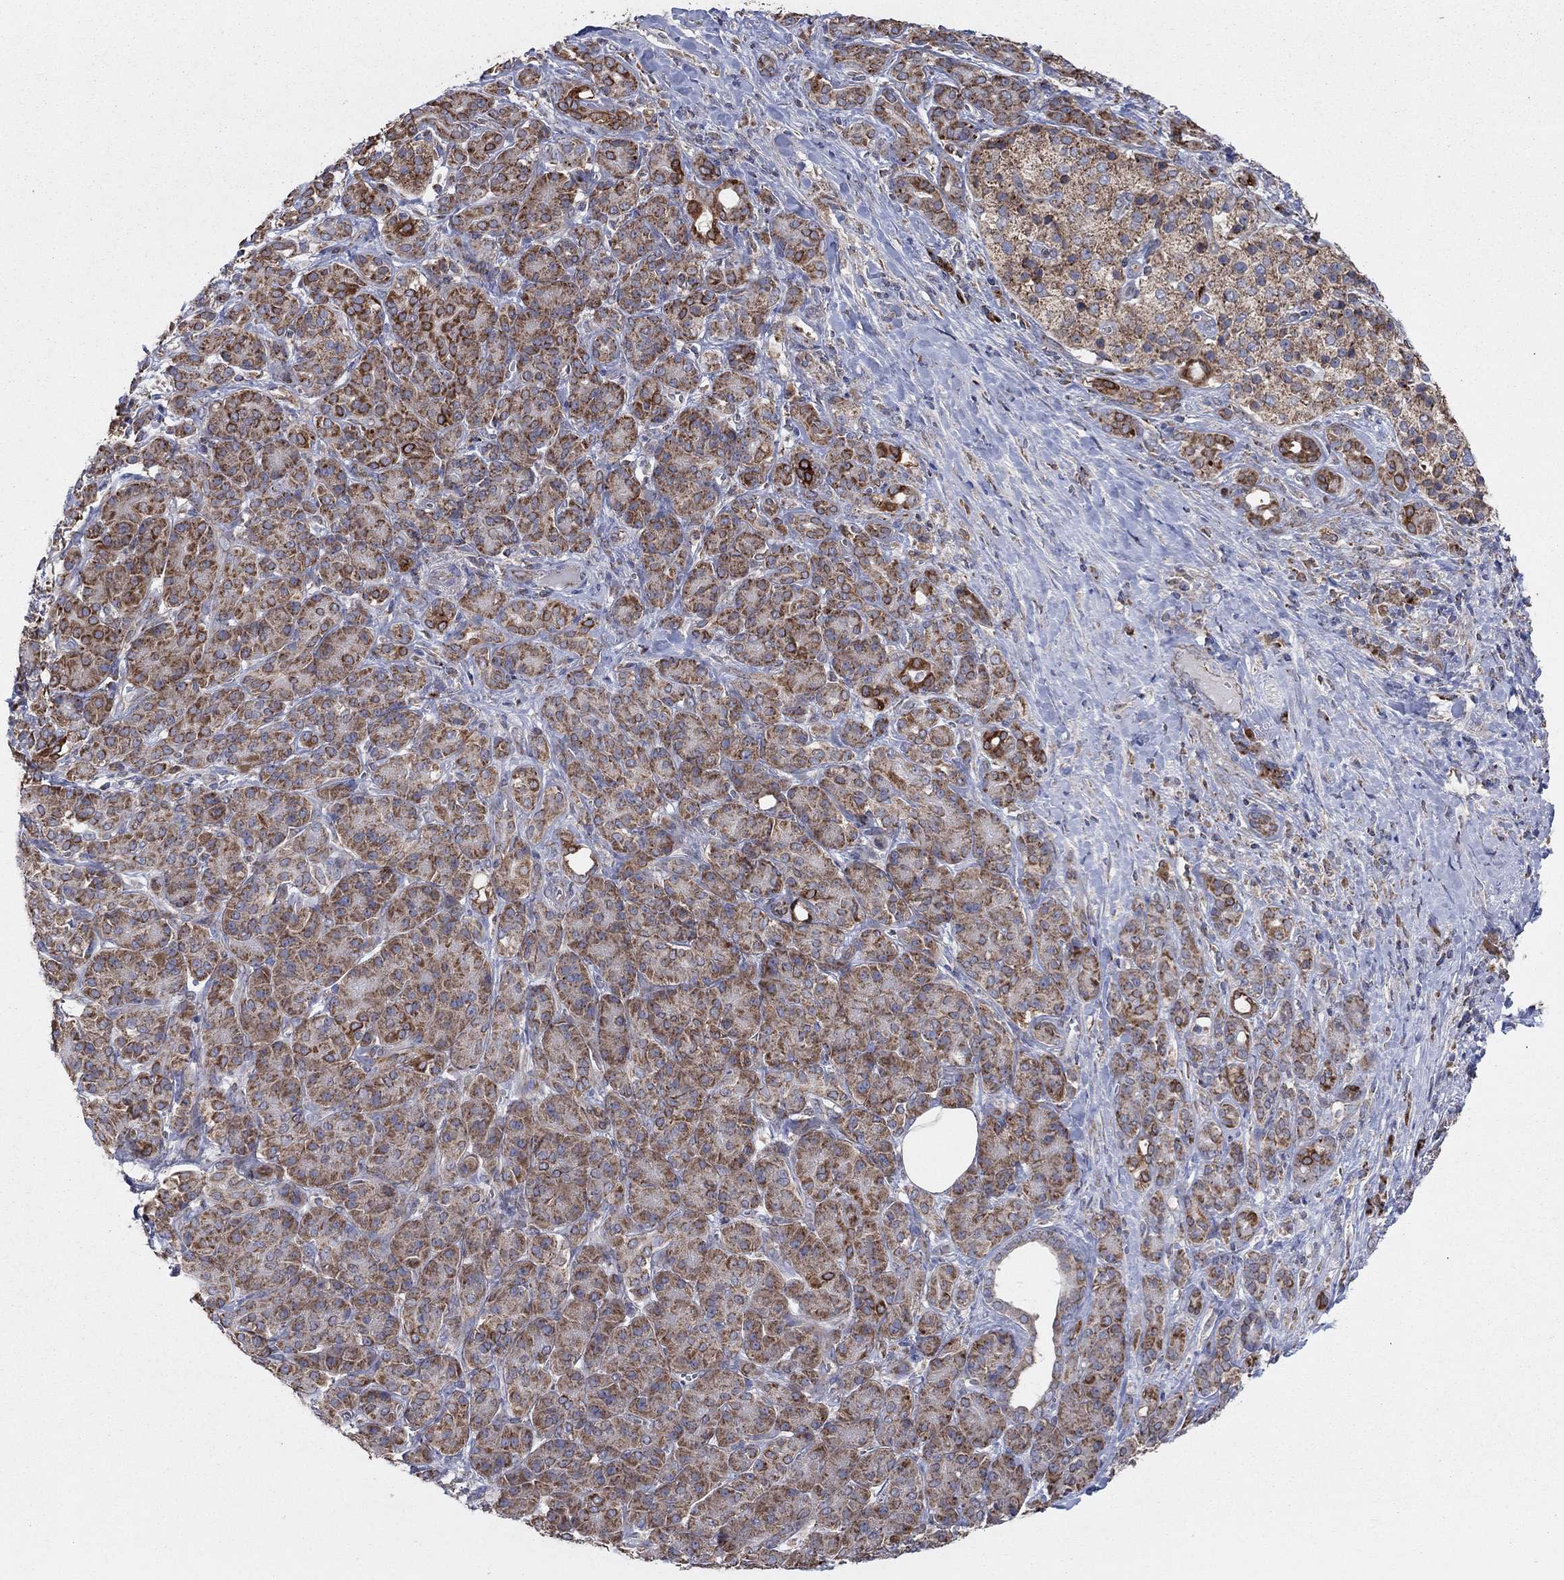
{"staining": {"intensity": "strong", "quantity": ">75%", "location": "cytoplasmic/membranous"}, "tissue": "pancreatic cancer", "cell_type": "Tumor cells", "image_type": "cancer", "snomed": [{"axis": "morphology", "description": "Adenocarcinoma, NOS"}, {"axis": "topography", "description": "Pancreas"}], "caption": "The histopathology image demonstrates staining of pancreatic adenocarcinoma, revealing strong cytoplasmic/membranous protein expression (brown color) within tumor cells. (DAB IHC, brown staining for protein, blue staining for nuclei).", "gene": "NCEH1", "patient": {"sex": "male", "age": 61}}